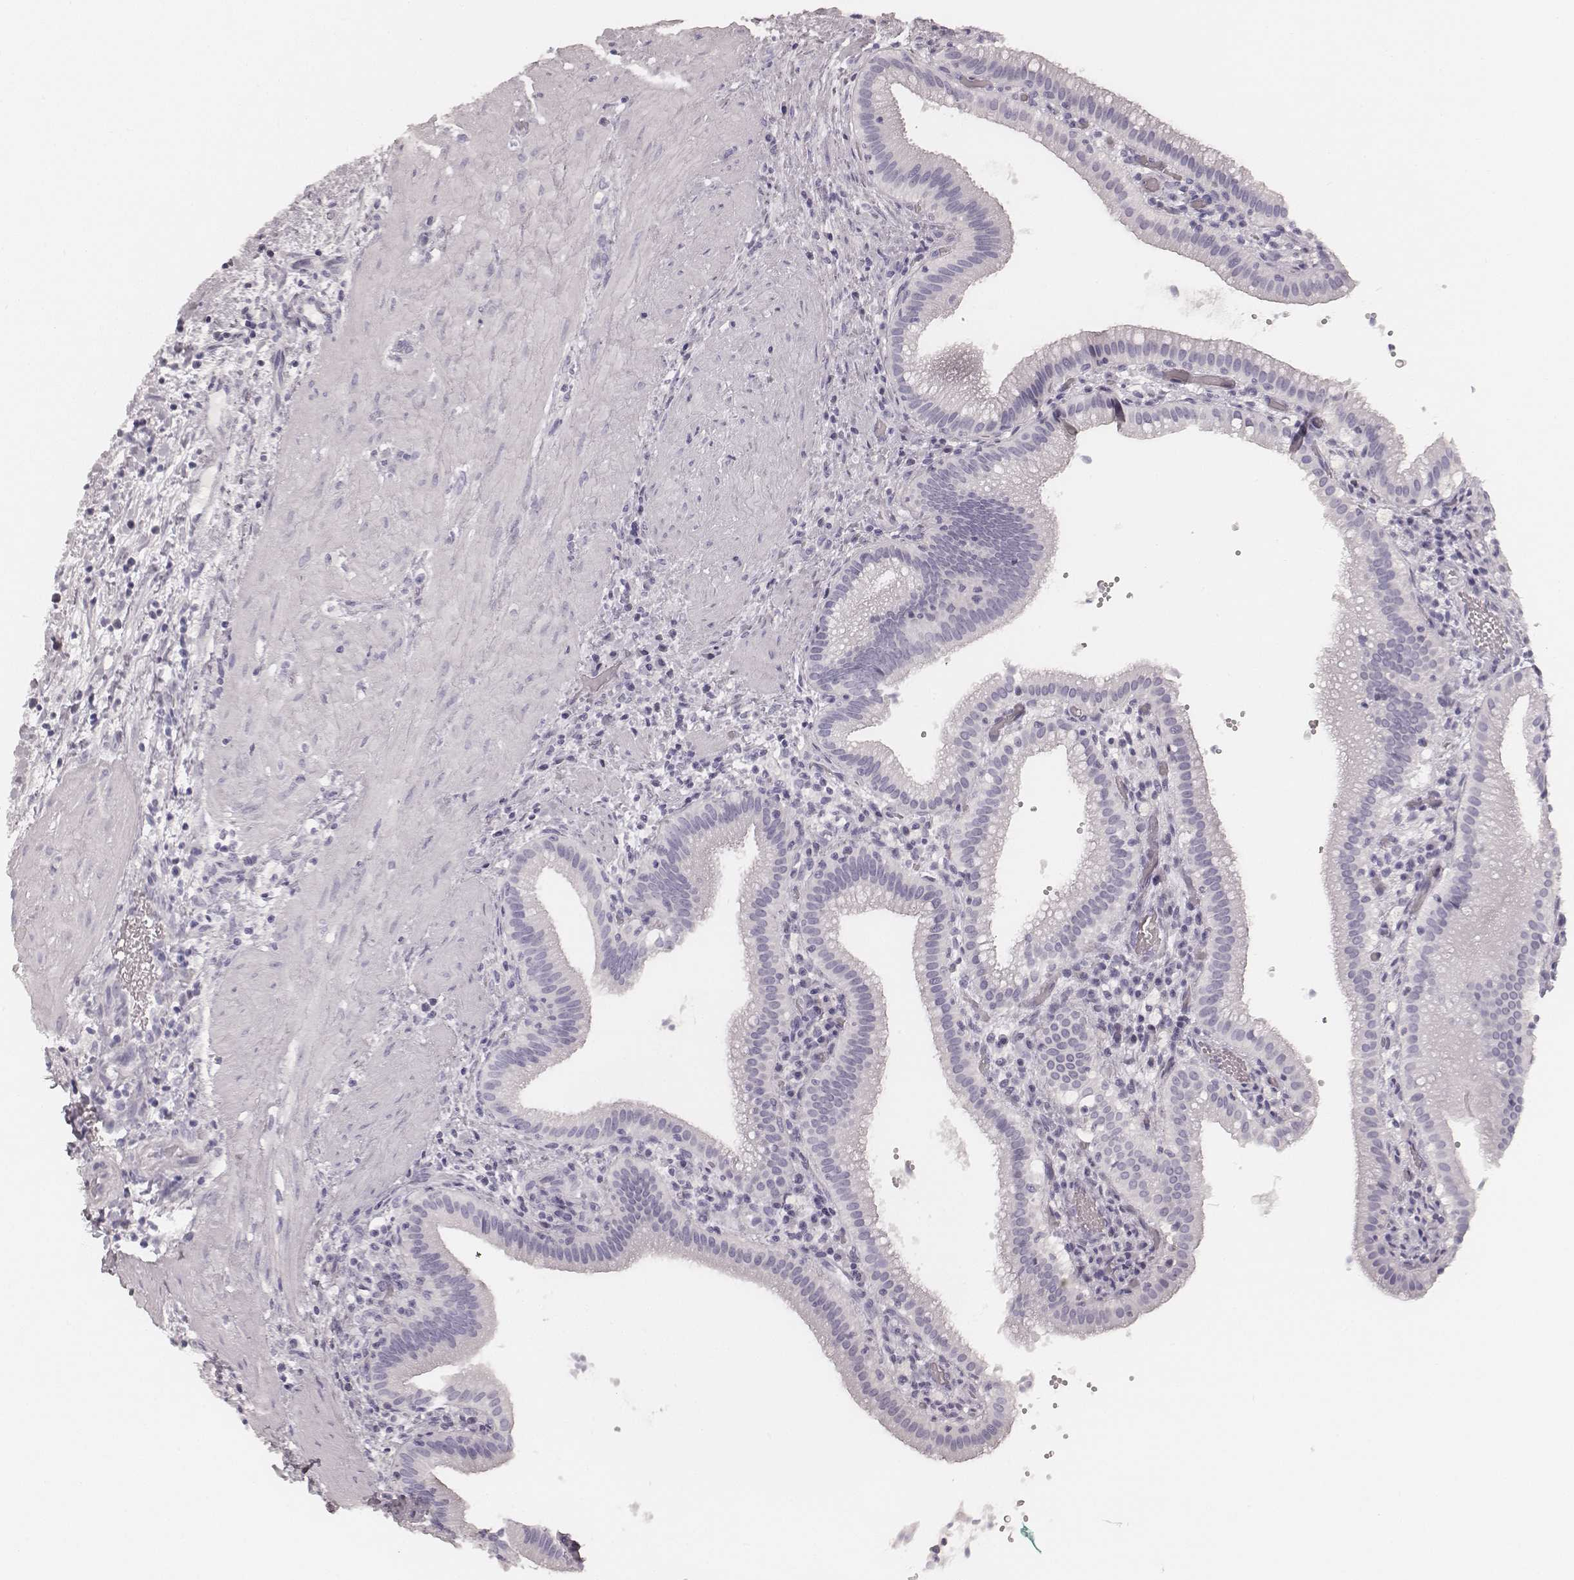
{"staining": {"intensity": "negative", "quantity": "none", "location": "none"}, "tissue": "gallbladder", "cell_type": "Glandular cells", "image_type": "normal", "snomed": [{"axis": "morphology", "description": "Normal tissue, NOS"}, {"axis": "topography", "description": "Gallbladder"}], "caption": "This is an immunohistochemistry (IHC) micrograph of benign human gallbladder. There is no staining in glandular cells.", "gene": "KRT72", "patient": {"sex": "male", "age": 42}}